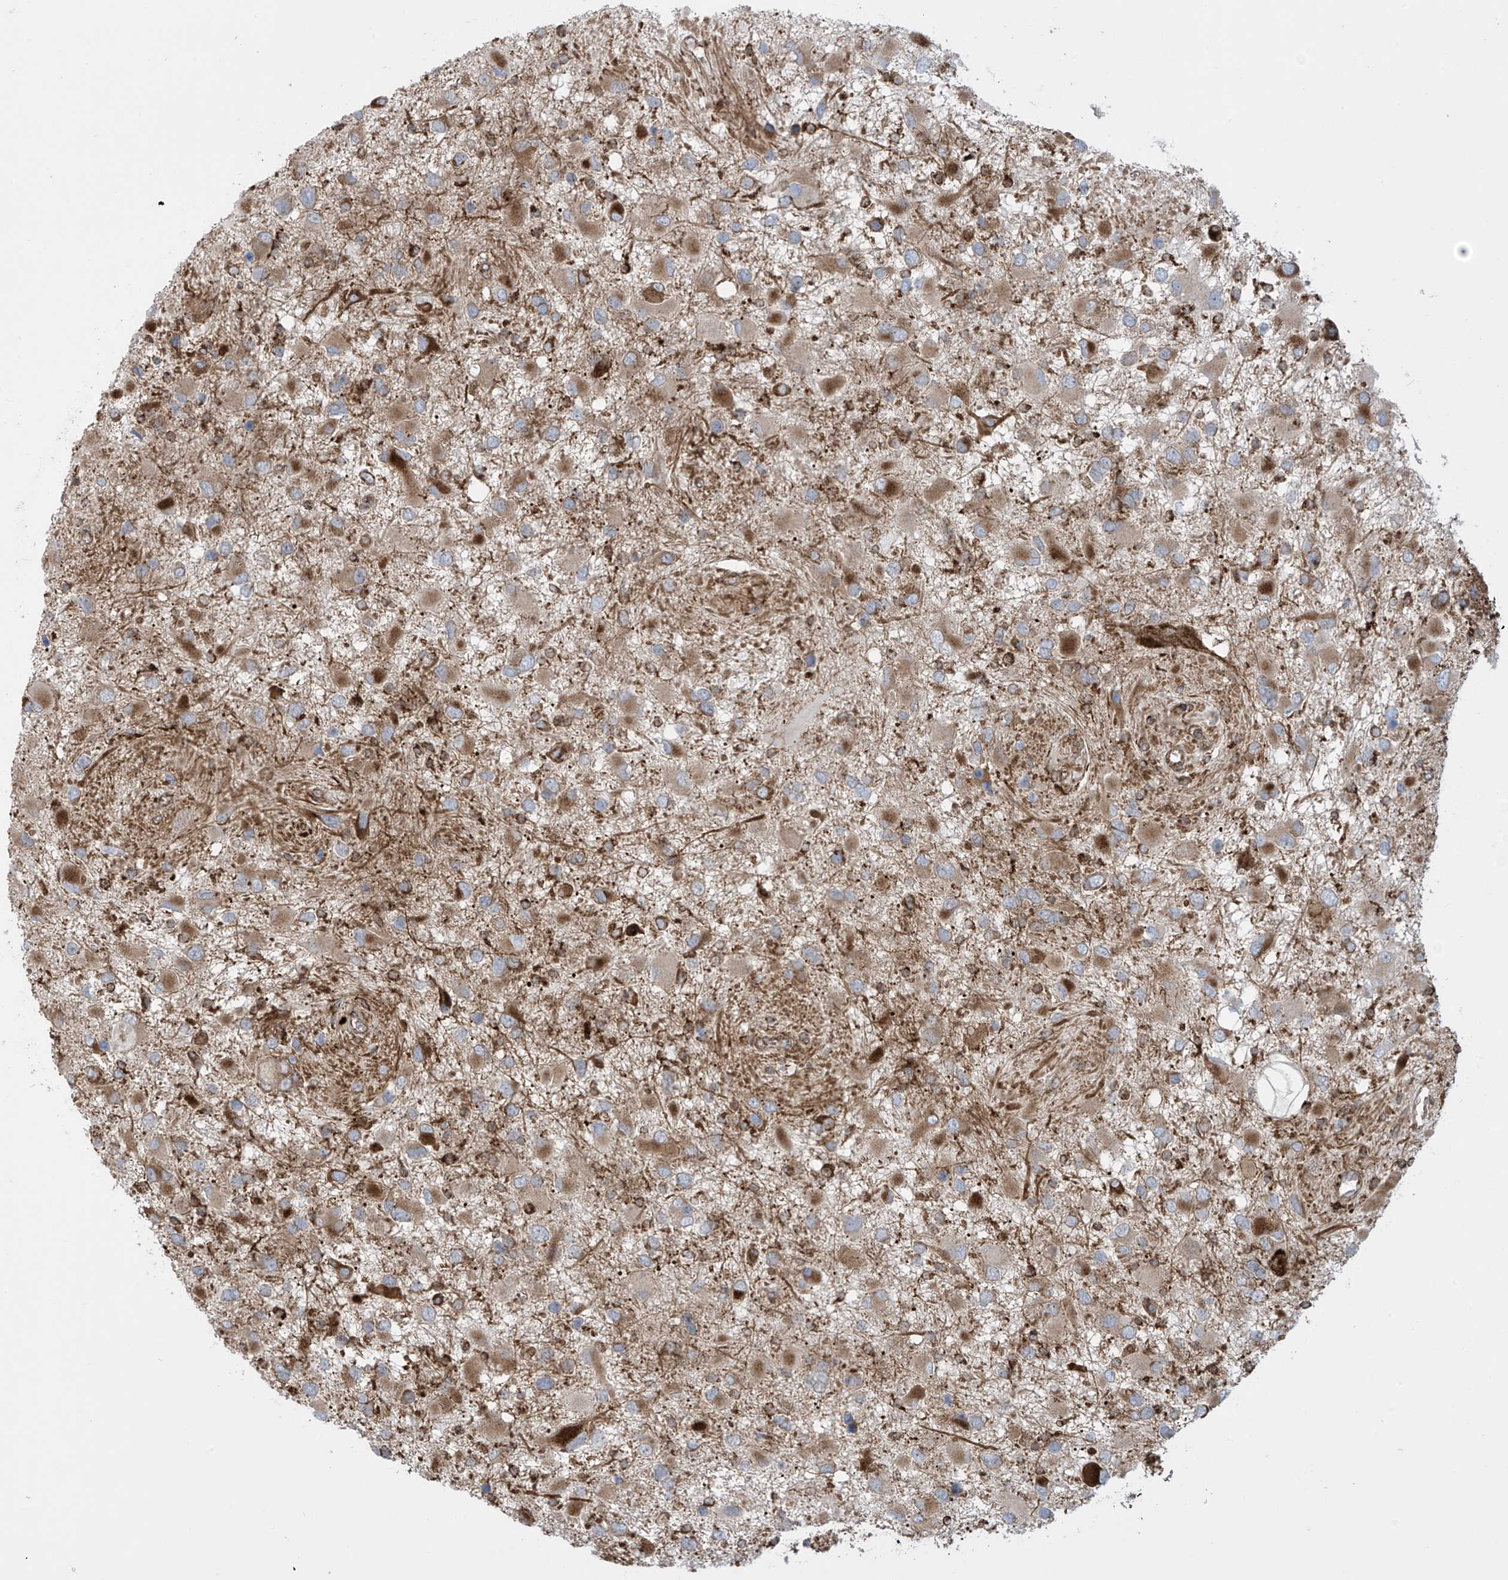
{"staining": {"intensity": "strong", "quantity": "25%-75%", "location": "cytoplasmic/membranous"}, "tissue": "glioma", "cell_type": "Tumor cells", "image_type": "cancer", "snomed": [{"axis": "morphology", "description": "Glioma, malignant, High grade"}, {"axis": "topography", "description": "Brain"}], "caption": "Protein expression analysis of glioma shows strong cytoplasmic/membranous expression in approximately 25%-75% of tumor cells.", "gene": "MX1", "patient": {"sex": "male", "age": 53}}